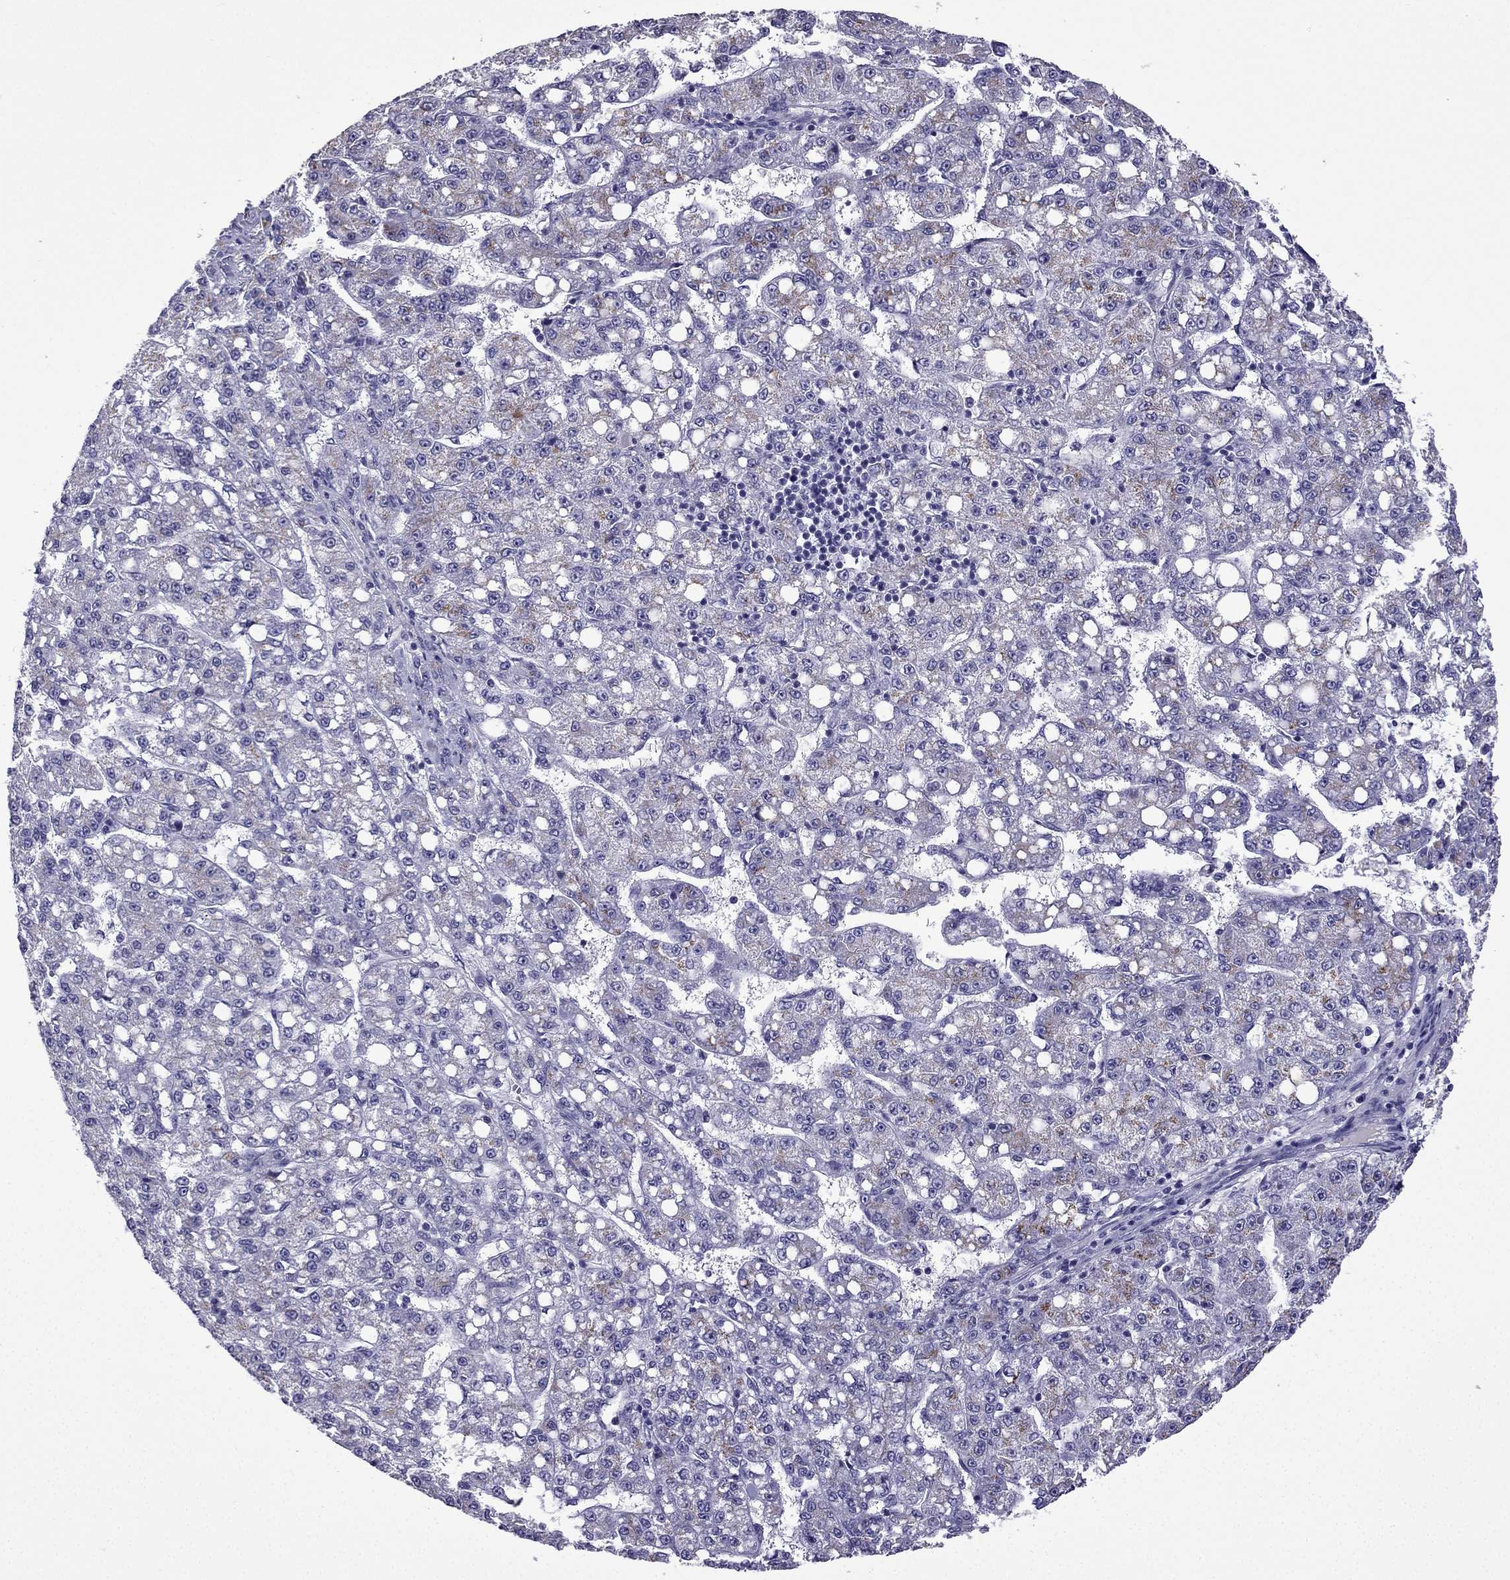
{"staining": {"intensity": "weak", "quantity": "<25%", "location": "cytoplasmic/membranous"}, "tissue": "liver cancer", "cell_type": "Tumor cells", "image_type": "cancer", "snomed": [{"axis": "morphology", "description": "Carcinoma, Hepatocellular, NOS"}, {"axis": "topography", "description": "Liver"}], "caption": "Hepatocellular carcinoma (liver) was stained to show a protein in brown. There is no significant staining in tumor cells.", "gene": "TTN", "patient": {"sex": "female", "age": 65}}